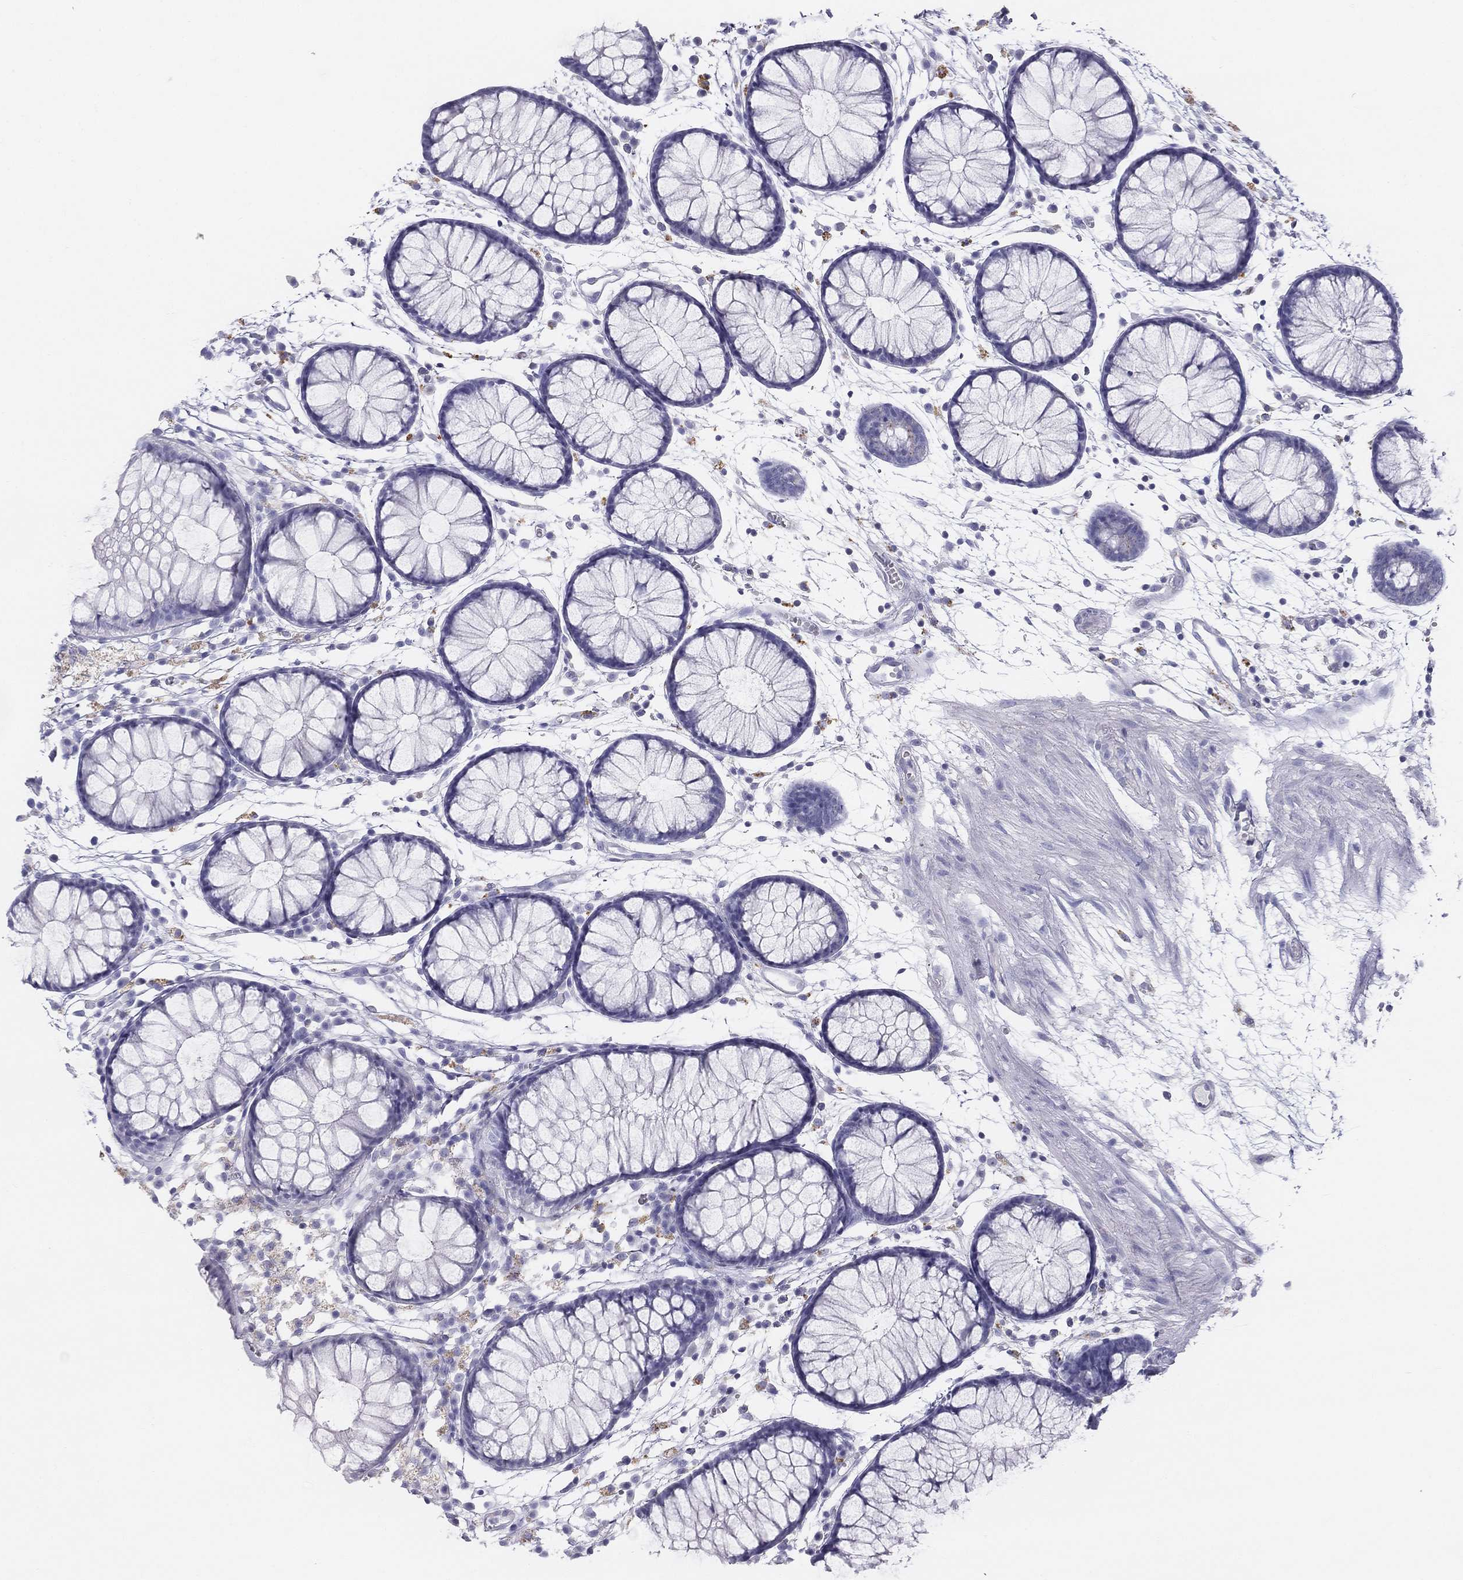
{"staining": {"intensity": "negative", "quantity": "none", "location": "none"}, "tissue": "colon", "cell_type": "Endothelial cells", "image_type": "normal", "snomed": [{"axis": "morphology", "description": "Normal tissue, NOS"}, {"axis": "morphology", "description": "Adenocarcinoma, NOS"}, {"axis": "topography", "description": "Colon"}], "caption": "Immunohistochemical staining of unremarkable colon reveals no significant expression in endothelial cells. (DAB IHC, high magnification).", "gene": "ALOXE3", "patient": {"sex": "male", "age": 65}}